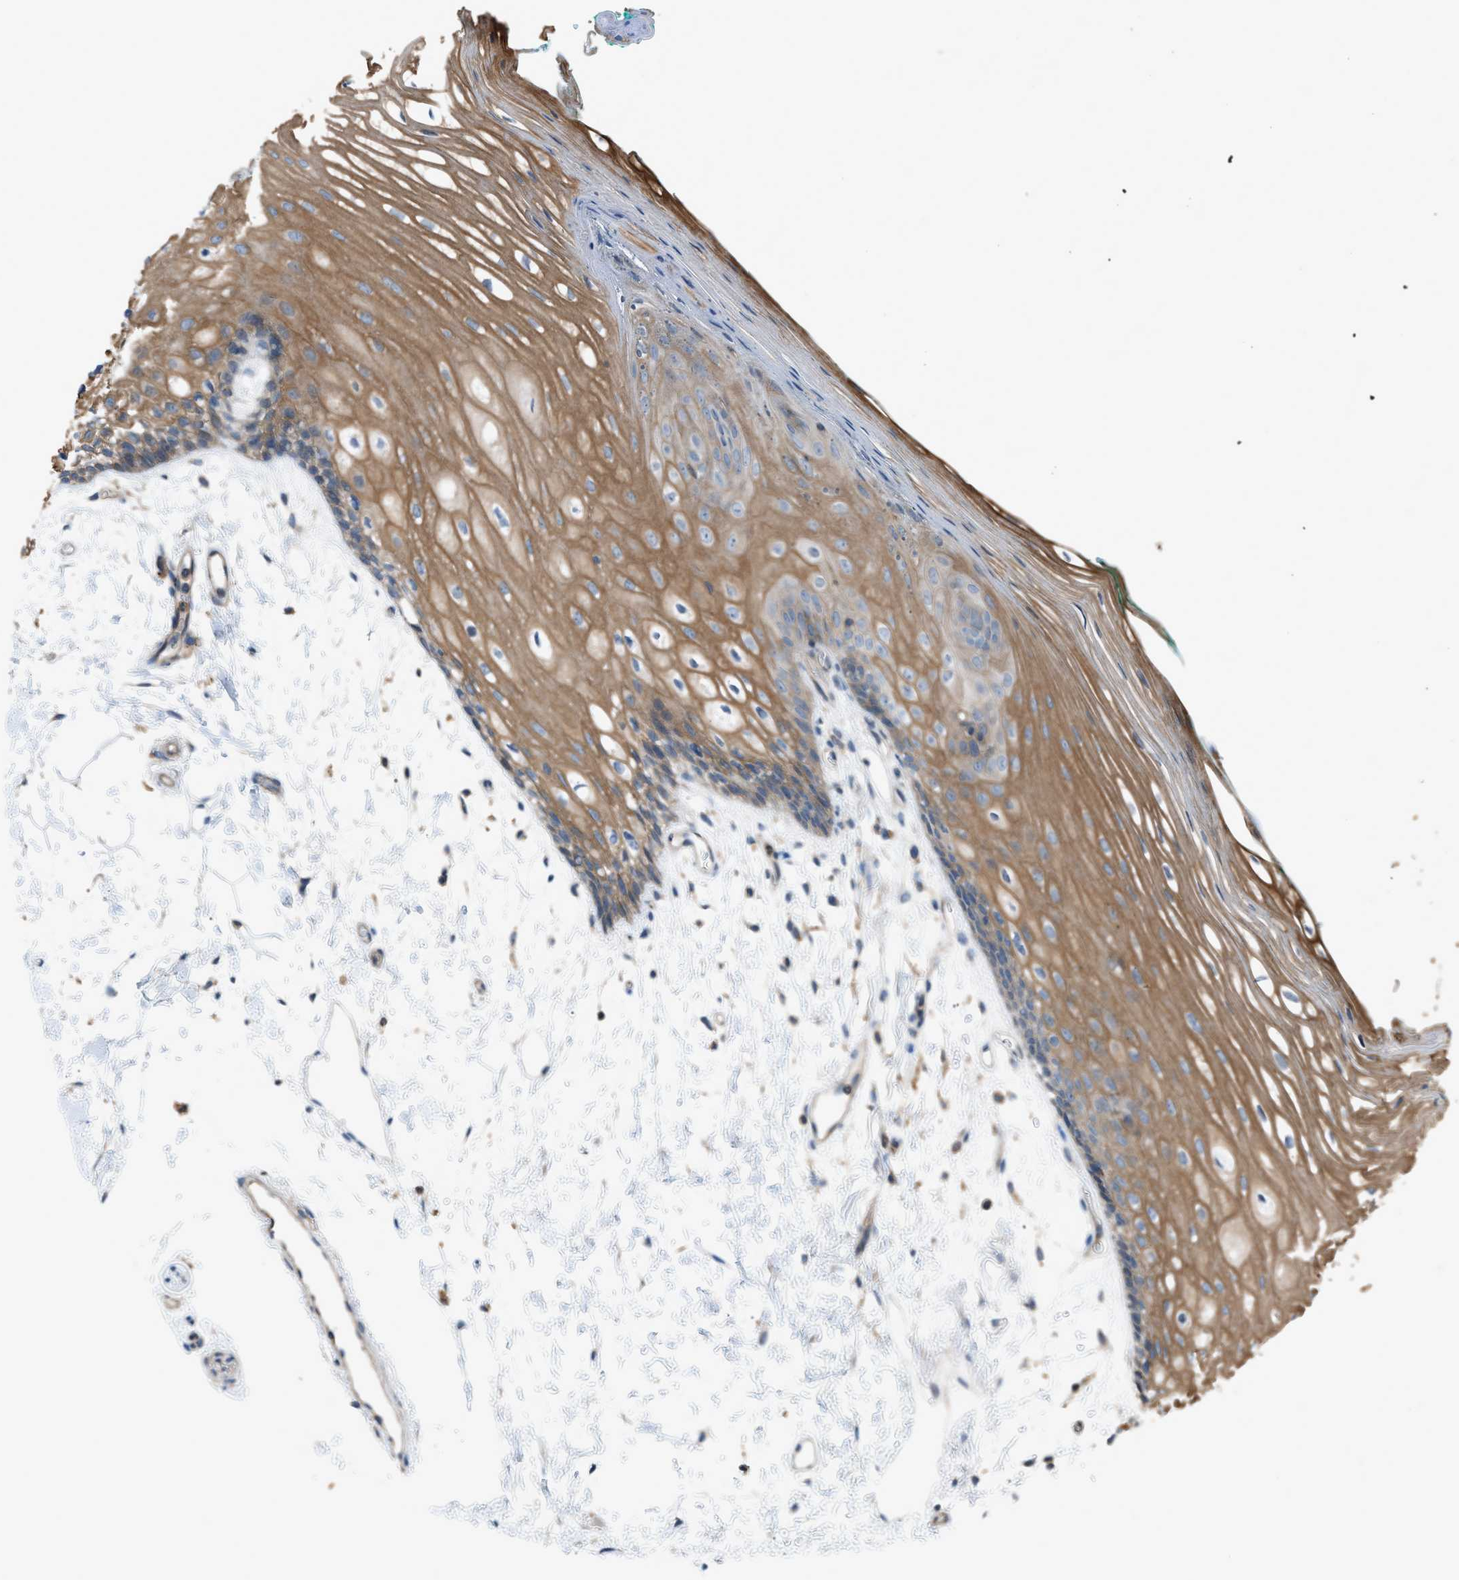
{"staining": {"intensity": "moderate", "quantity": ">75%", "location": "cytoplasmic/membranous"}, "tissue": "oral mucosa", "cell_type": "Squamous epithelial cells", "image_type": "normal", "snomed": [{"axis": "morphology", "description": "Normal tissue, NOS"}, {"axis": "topography", "description": "Skeletal muscle"}, {"axis": "topography", "description": "Oral tissue"}, {"axis": "topography", "description": "Peripheral nerve tissue"}], "caption": "IHC image of normal human oral mucosa stained for a protein (brown), which displays medium levels of moderate cytoplasmic/membranous expression in approximately >75% of squamous epithelial cells.", "gene": "DYRK1A", "patient": {"sex": "female", "age": 84}}